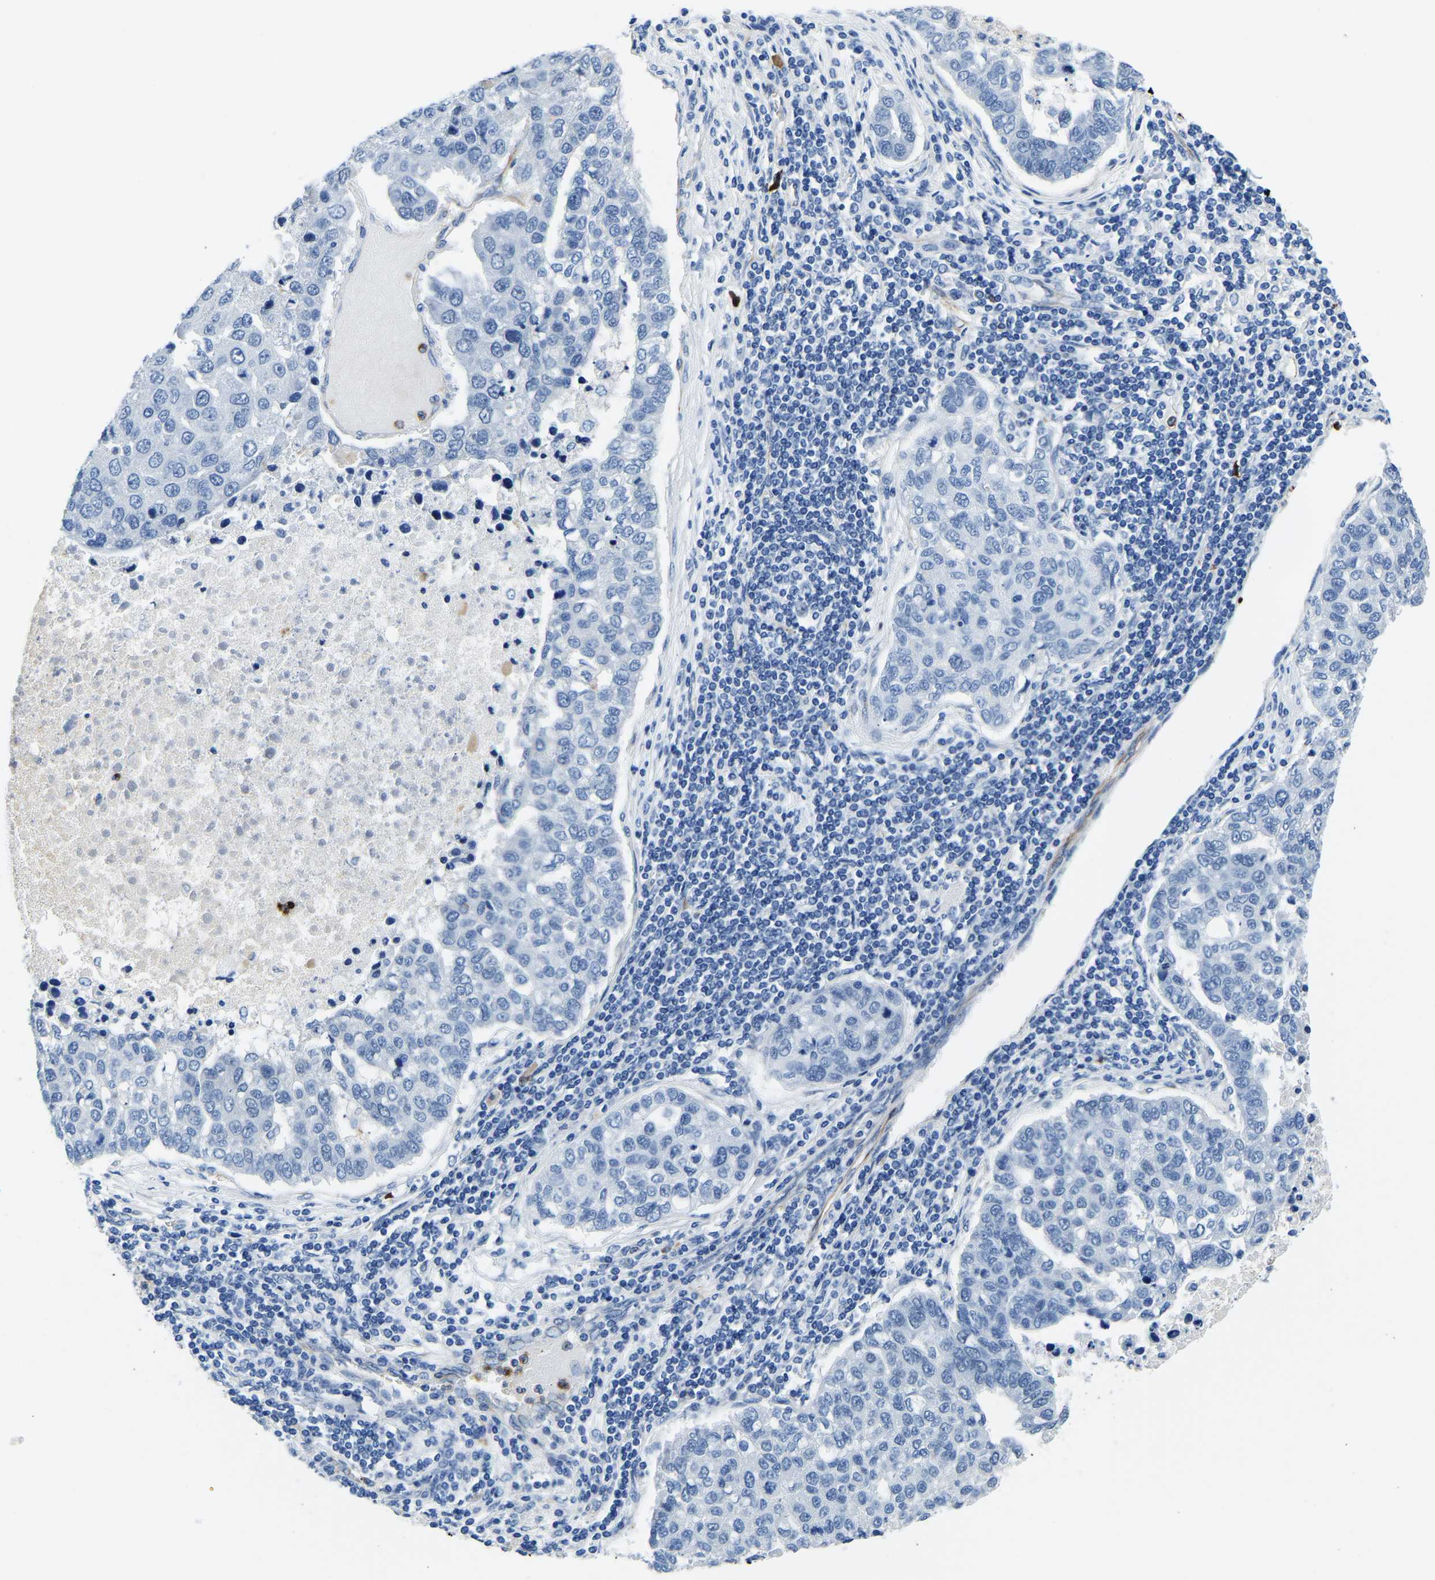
{"staining": {"intensity": "negative", "quantity": "none", "location": "none"}, "tissue": "pancreatic cancer", "cell_type": "Tumor cells", "image_type": "cancer", "snomed": [{"axis": "morphology", "description": "Adenocarcinoma, NOS"}, {"axis": "topography", "description": "Pancreas"}], "caption": "Tumor cells are negative for brown protein staining in pancreatic adenocarcinoma.", "gene": "MS4A3", "patient": {"sex": "female", "age": 61}}